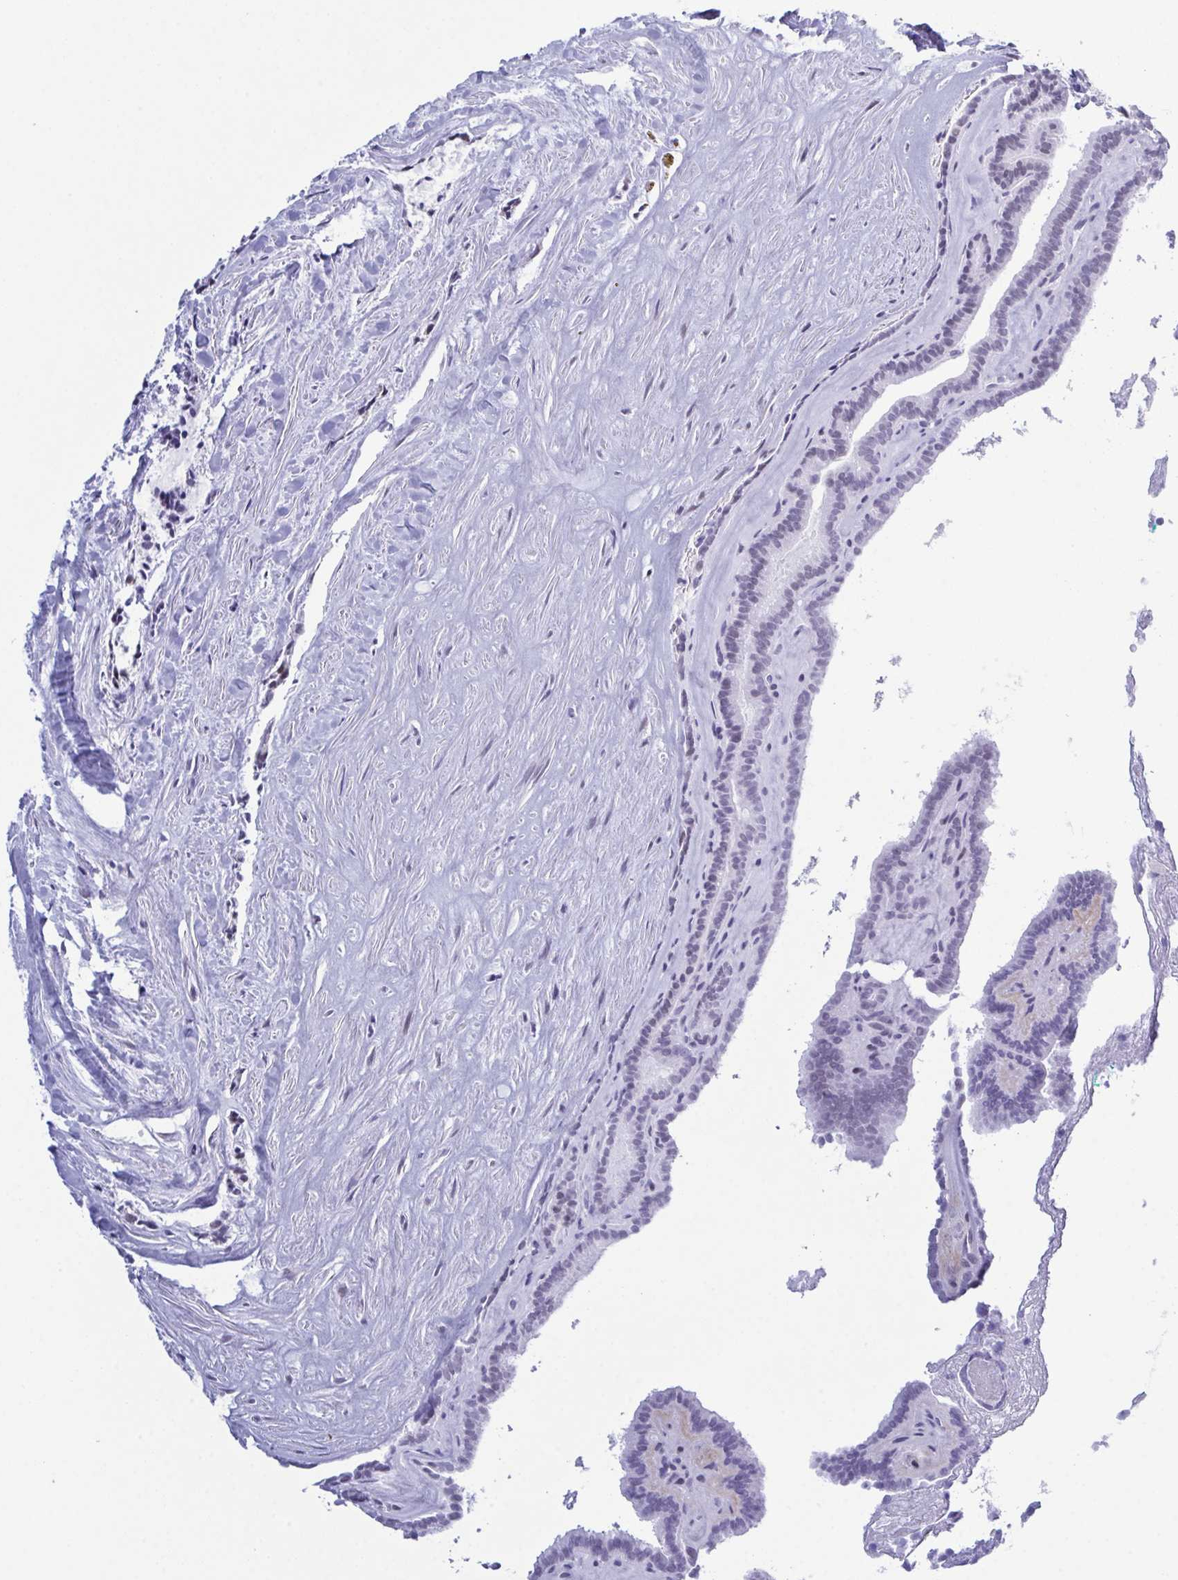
{"staining": {"intensity": "negative", "quantity": "none", "location": "none"}, "tissue": "thyroid cancer", "cell_type": "Tumor cells", "image_type": "cancer", "snomed": [{"axis": "morphology", "description": "Papillary adenocarcinoma, NOS"}, {"axis": "topography", "description": "Thyroid gland"}], "caption": "Tumor cells are negative for brown protein staining in papillary adenocarcinoma (thyroid). The staining is performed using DAB (3,3'-diaminobenzidine) brown chromogen with nuclei counter-stained in using hematoxylin.", "gene": "SUGP2", "patient": {"sex": "female", "age": 21}}